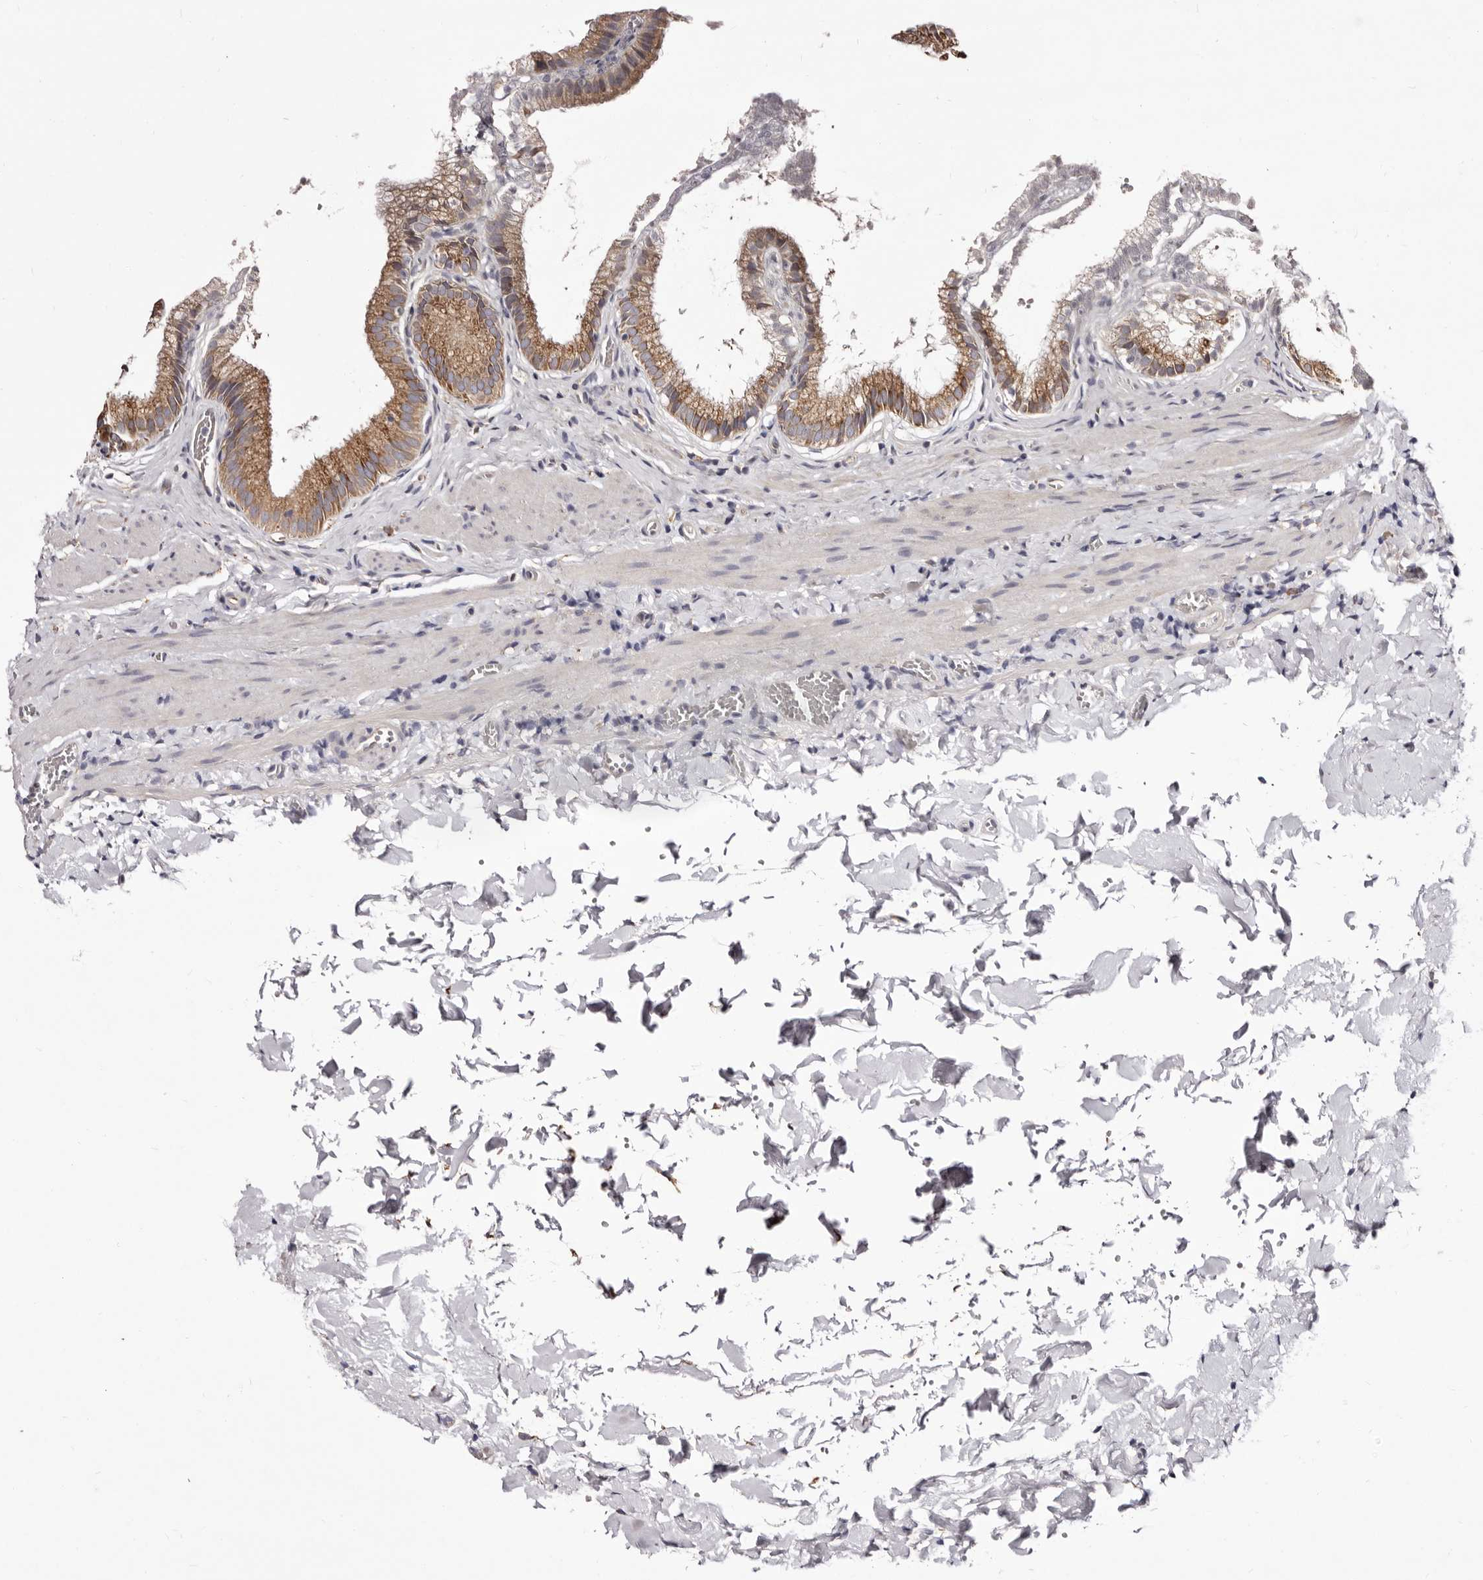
{"staining": {"intensity": "moderate", "quantity": ">75%", "location": "cytoplasmic/membranous"}, "tissue": "gallbladder", "cell_type": "Glandular cells", "image_type": "normal", "snomed": [{"axis": "morphology", "description": "Normal tissue, NOS"}, {"axis": "topography", "description": "Gallbladder"}], "caption": "DAB immunohistochemical staining of normal gallbladder shows moderate cytoplasmic/membranous protein expression in about >75% of glandular cells.", "gene": "ACBD6", "patient": {"sex": "male", "age": 38}}